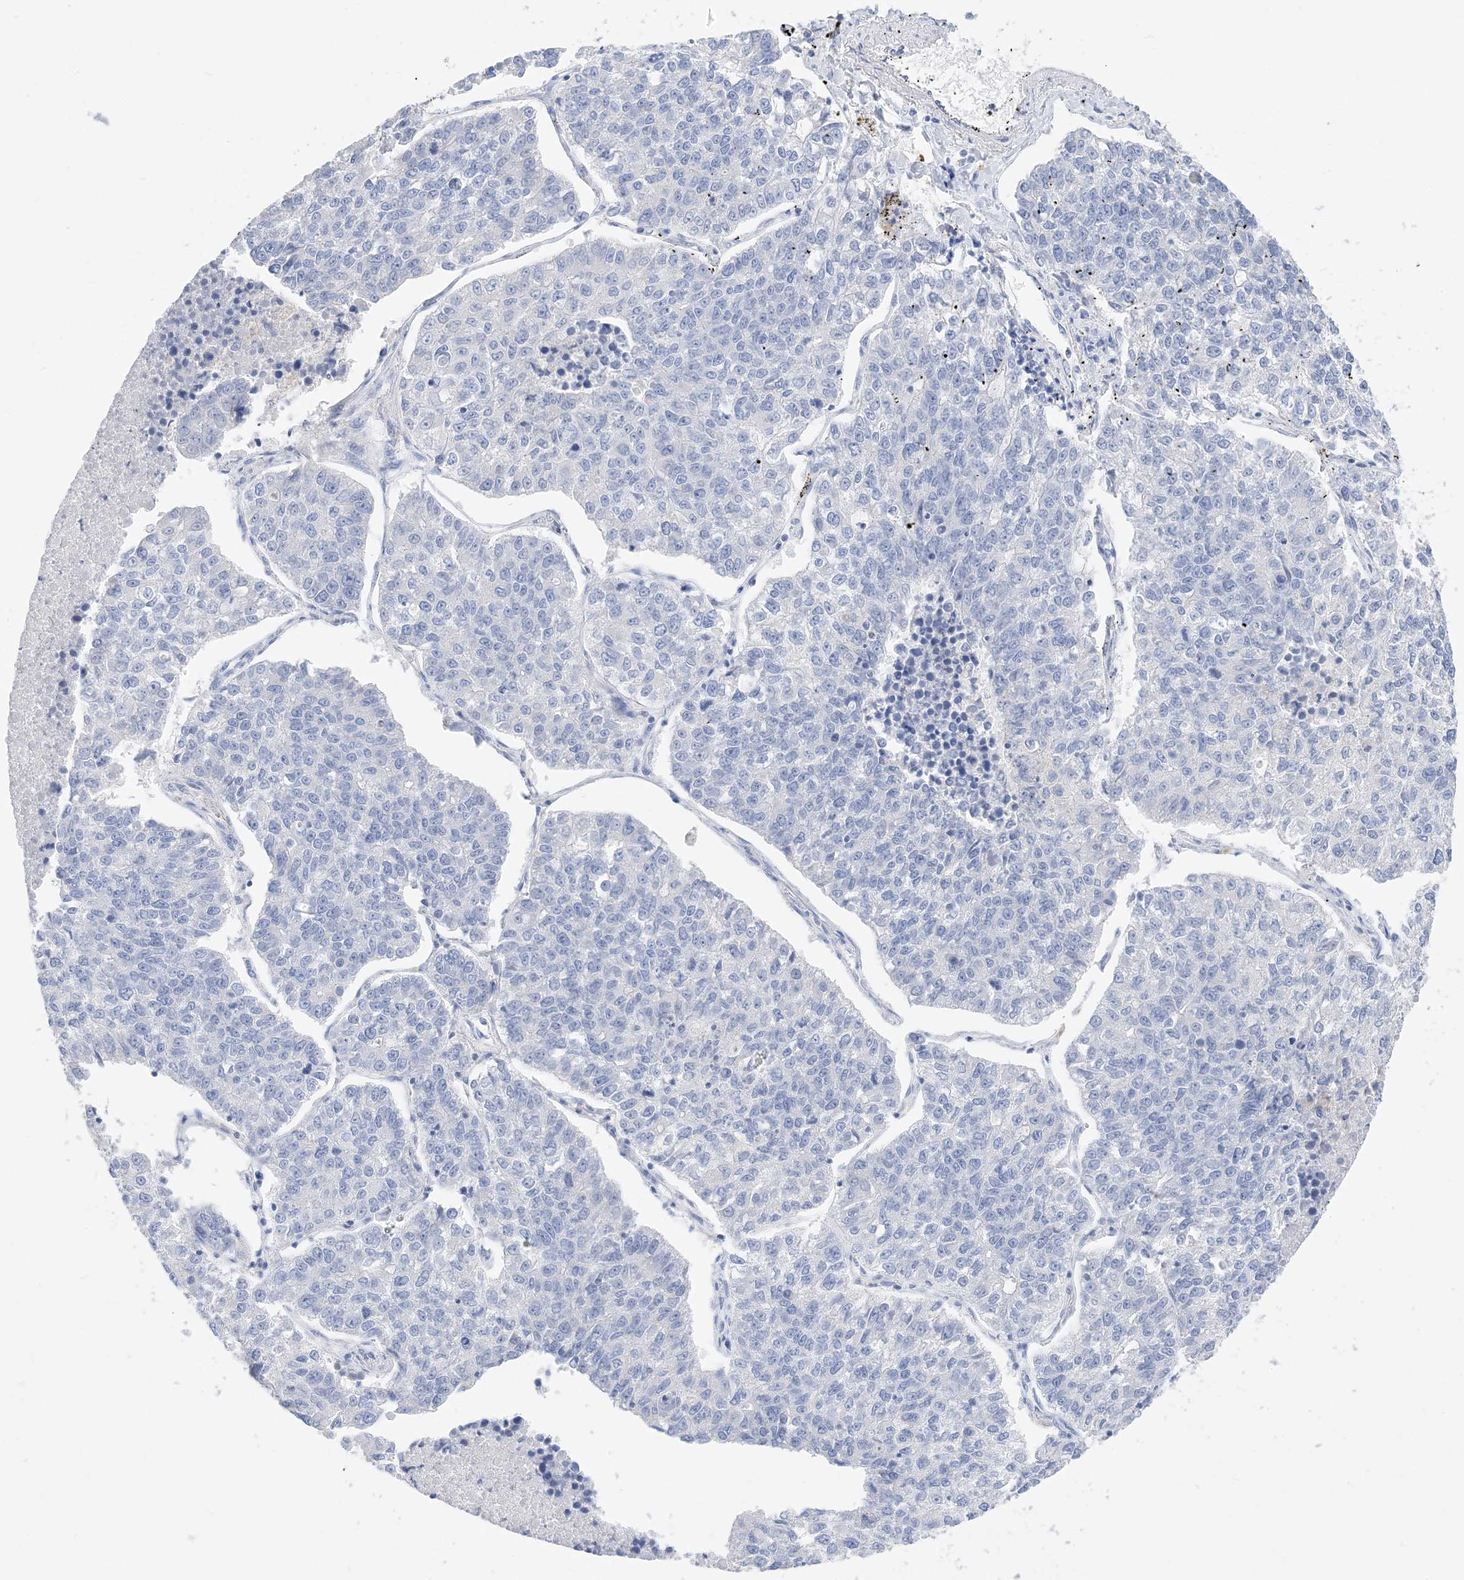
{"staining": {"intensity": "negative", "quantity": "none", "location": "none"}, "tissue": "lung cancer", "cell_type": "Tumor cells", "image_type": "cancer", "snomed": [{"axis": "morphology", "description": "Adenocarcinoma, NOS"}, {"axis": "topography", "description": "Lung"}], "caption": "Immunohistochemistry (IHC) image of neoplastic tissue: human lung cancer (adenocarcinoma) stained with DAB displays no significant protein positivity in tumor cells.", "gene": "MUC17", "patient": {"sex": "male", "age": 49}}